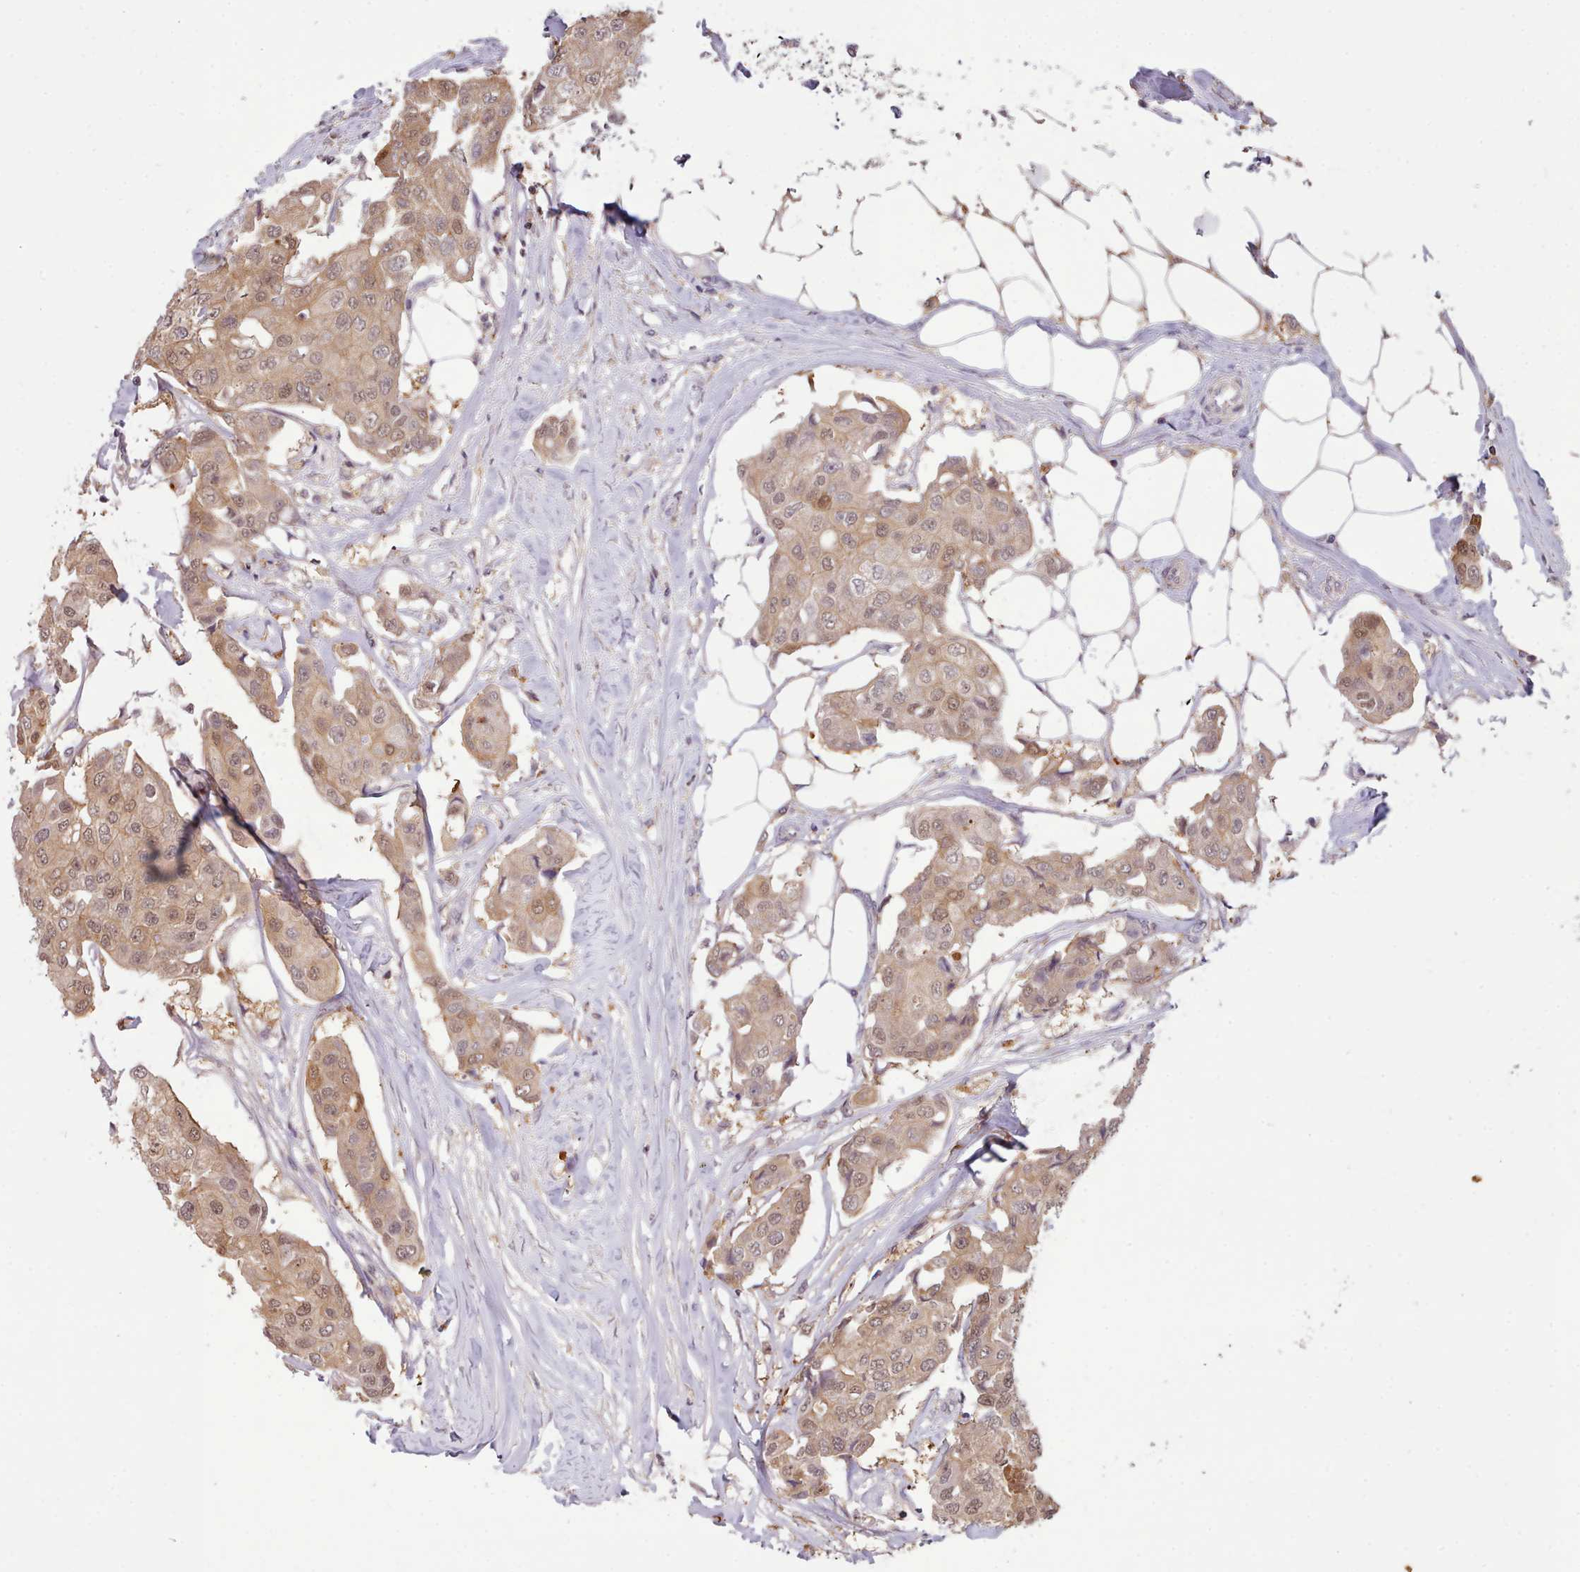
{"staining": {"intensity": "moderate", "quantity": ">75%", "location": "cytoplasmic/membranous,nuclear"}, "tissue": "breast cancer", "cell_type": "Tumor cells", "image_type": "cancer", "snomed": [{"axis": "morphology", "description": "Duct carcinoma"}, {"axis": "topography", "description": "Breast"}, {"axis": "topography", "description": "Lymph node"}], "caption": "Immunohistochemistry (DAB (3,3'-diaminobenzidine)) staining of infiltrating ductal carcinoma (breast) displays moderate cytoplasmic/membranous and nuclear protein staining in approximately >75% of tumor cells.", "gene": "ARL17A", "patient": {"sex": "female", "age": 80}}